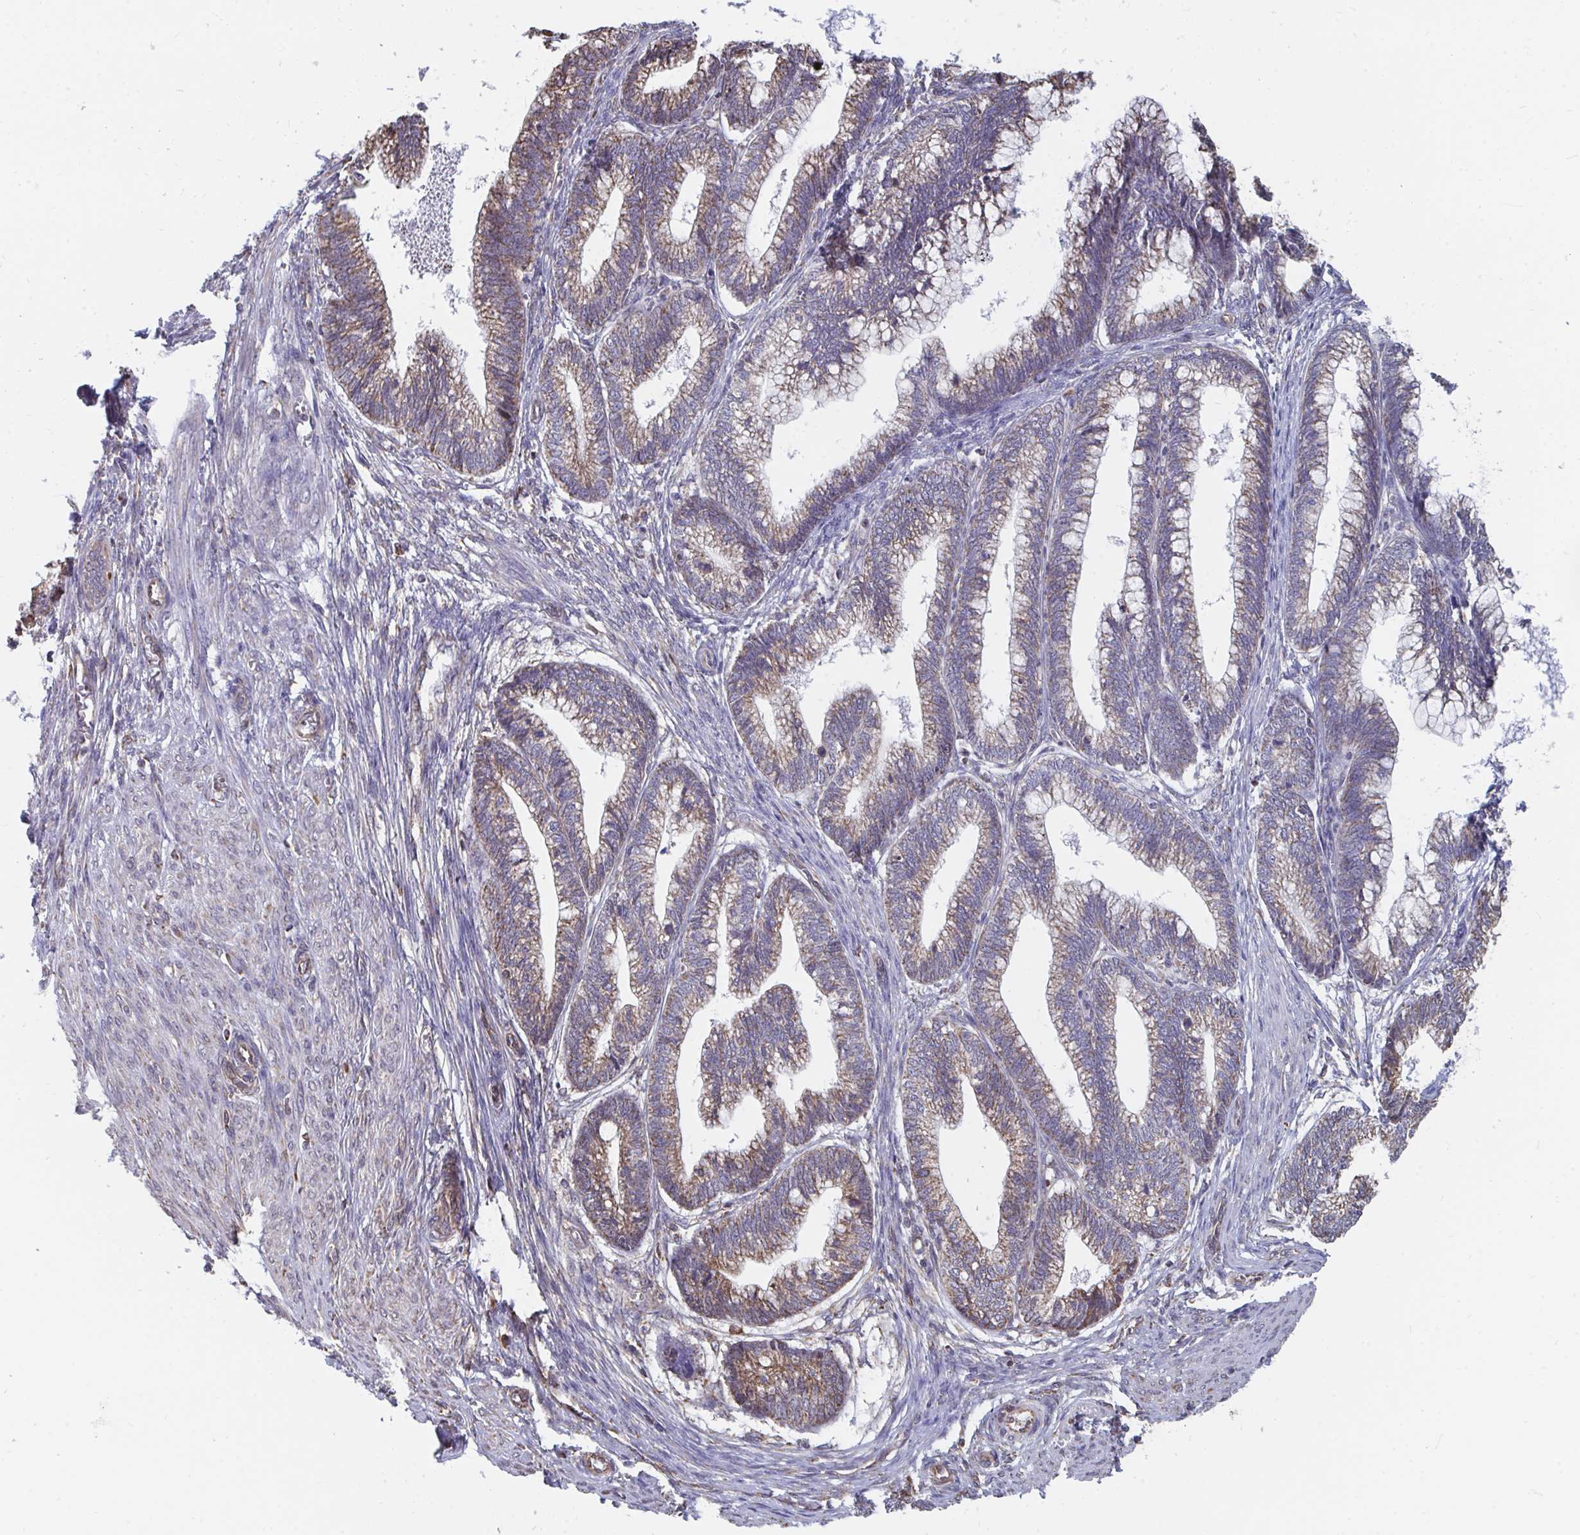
{"staining": {"intensity": "weak", "quantity": ">75%", "location": "cytoplasmic/membranous"}, "tissue": "cervical cancer", "cell_type": "Tumor cells", "image_type": "cancer", "snomed": [{"axis": "morphology", "description": "Adenocarcinoma, NOS"}, {"axis": "topography", "description": "Cervix"}], "caption": "A high-resolution micrograph shows immunohistochemistry staining of cervical cancer (adenocarcinoma), which exhibits weak cytoplasmic/membranous staining in about >75% of tumor cells.", "gene": "ELAVL1", "patient": {"sex": "female", "age": 44}}